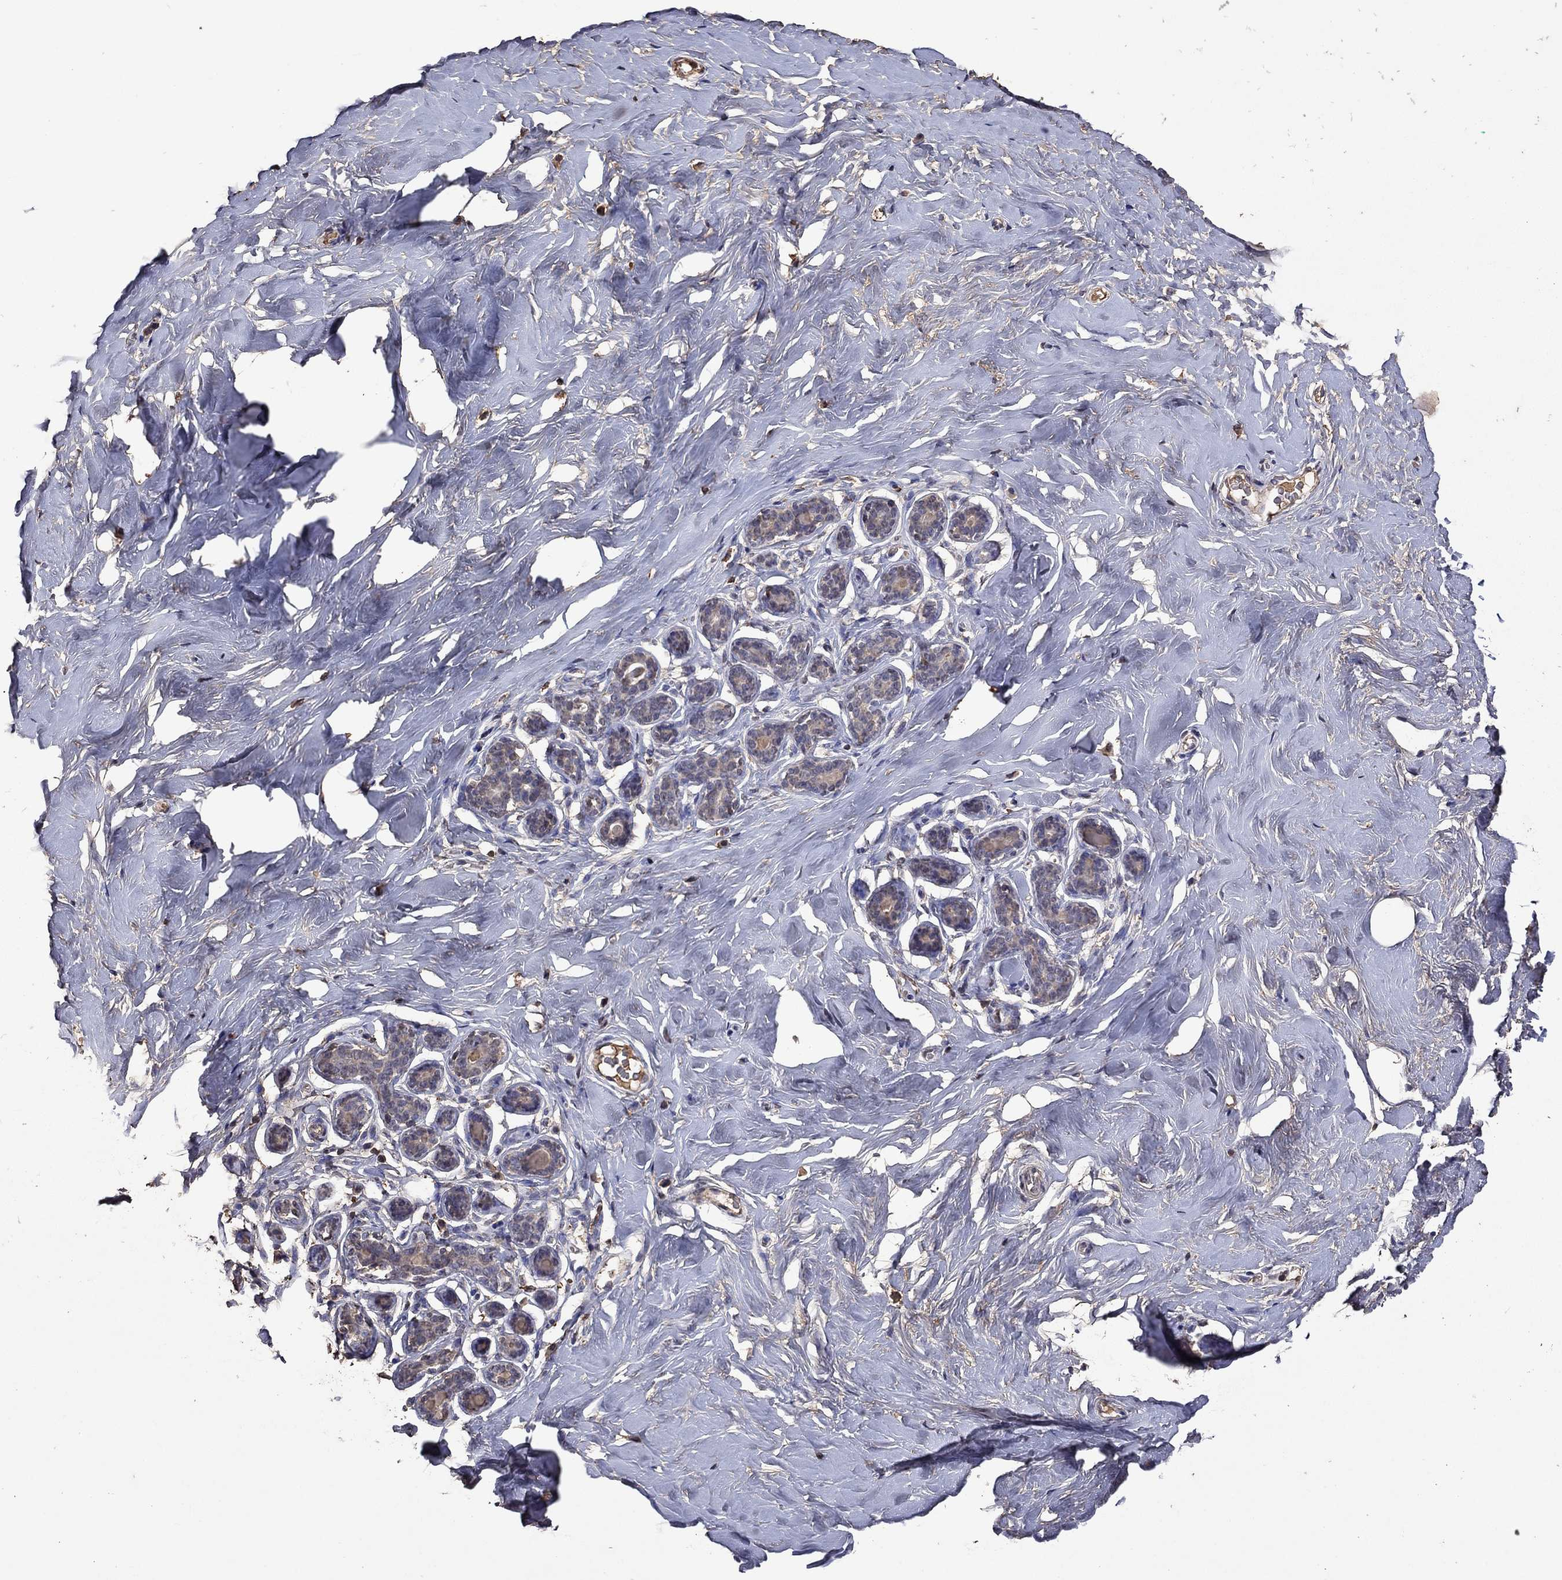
{"staining": {"intensity": "negative", "quantity": "none", "location": "none"}, "tissue": "breast", "cell_type": "Adipocytes", "image_type": "normal", "snomed": [{"axis": "morphology", "description": "Normal tissue, NOS"}, {"axis": "topography", "description": "Skin"}, {"axis": "topography", "description": "Breast"}], "caption": "Immunohistochemistry (IHC) photomicrograph of benign breast: human breast stained with DAB (3,3'-diaminobenzidine) shows no significant protein staining in adipocytes.", "gene": "SERPINA5", "patient": {"sex": "female", "age": 43}}